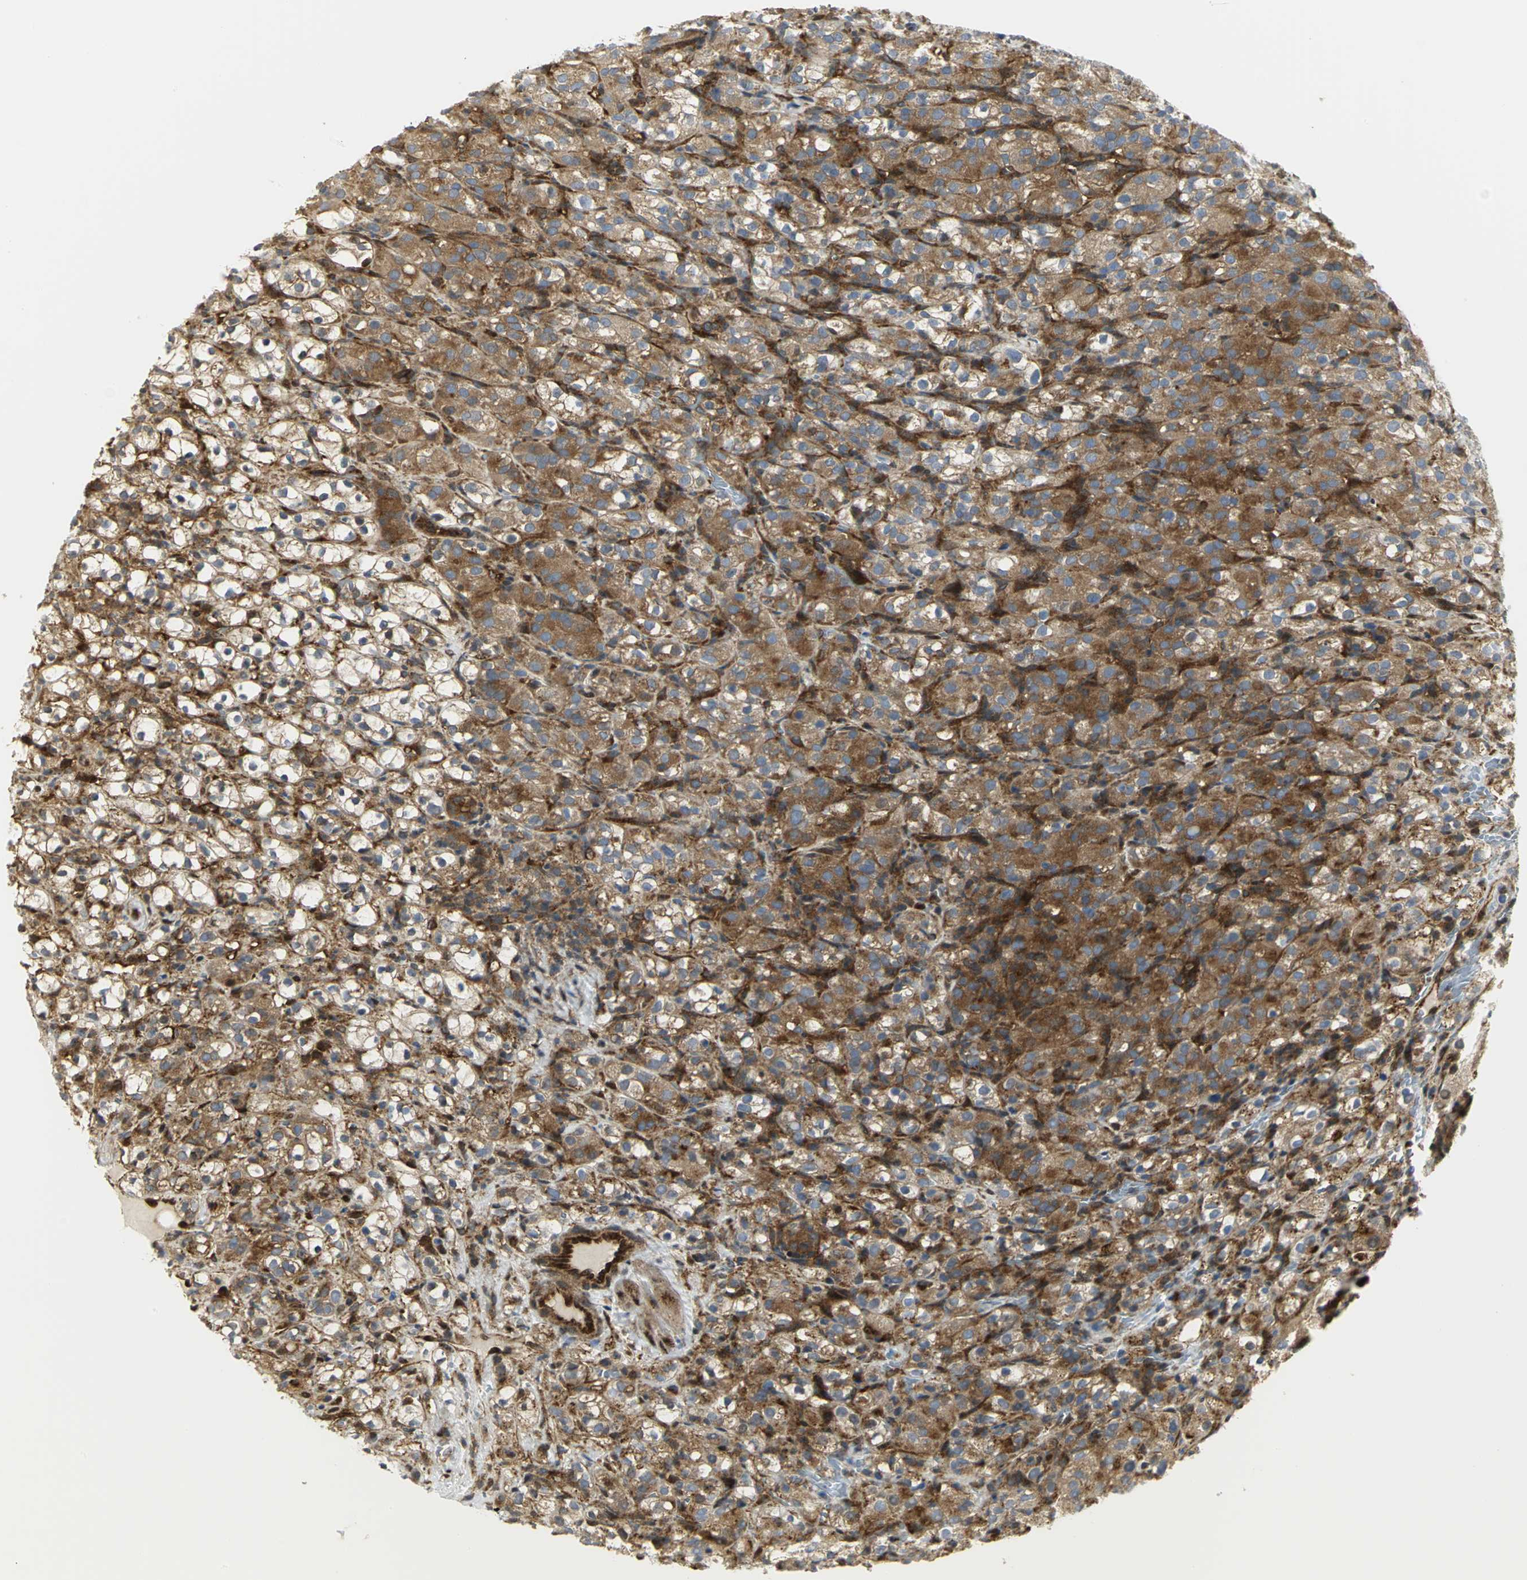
{"staining": {"intensity": "strong", "quantity": ">75%", "location": "cytoplasmic/membranous"}, "tissue": "renal cancer", "cell_type": "Tumor cells", "image_type": "cancer", "snomed": [{"axis": "morphology", "description": "Normal tissue, NOS"}, {"axis": "morphology", "description": "Adenocarcinoma, NOS"}, {"axis": "topography", "description": "Kidney"}], "caption": "Adenocarcinoma (renal) was stained to show a protein in brown. There is high levels of strong cytoplasmic/membranous staining in about >75% of tumor cells.", "gene": "EEA1", "patient": {"sex": "male", "age": 61}}